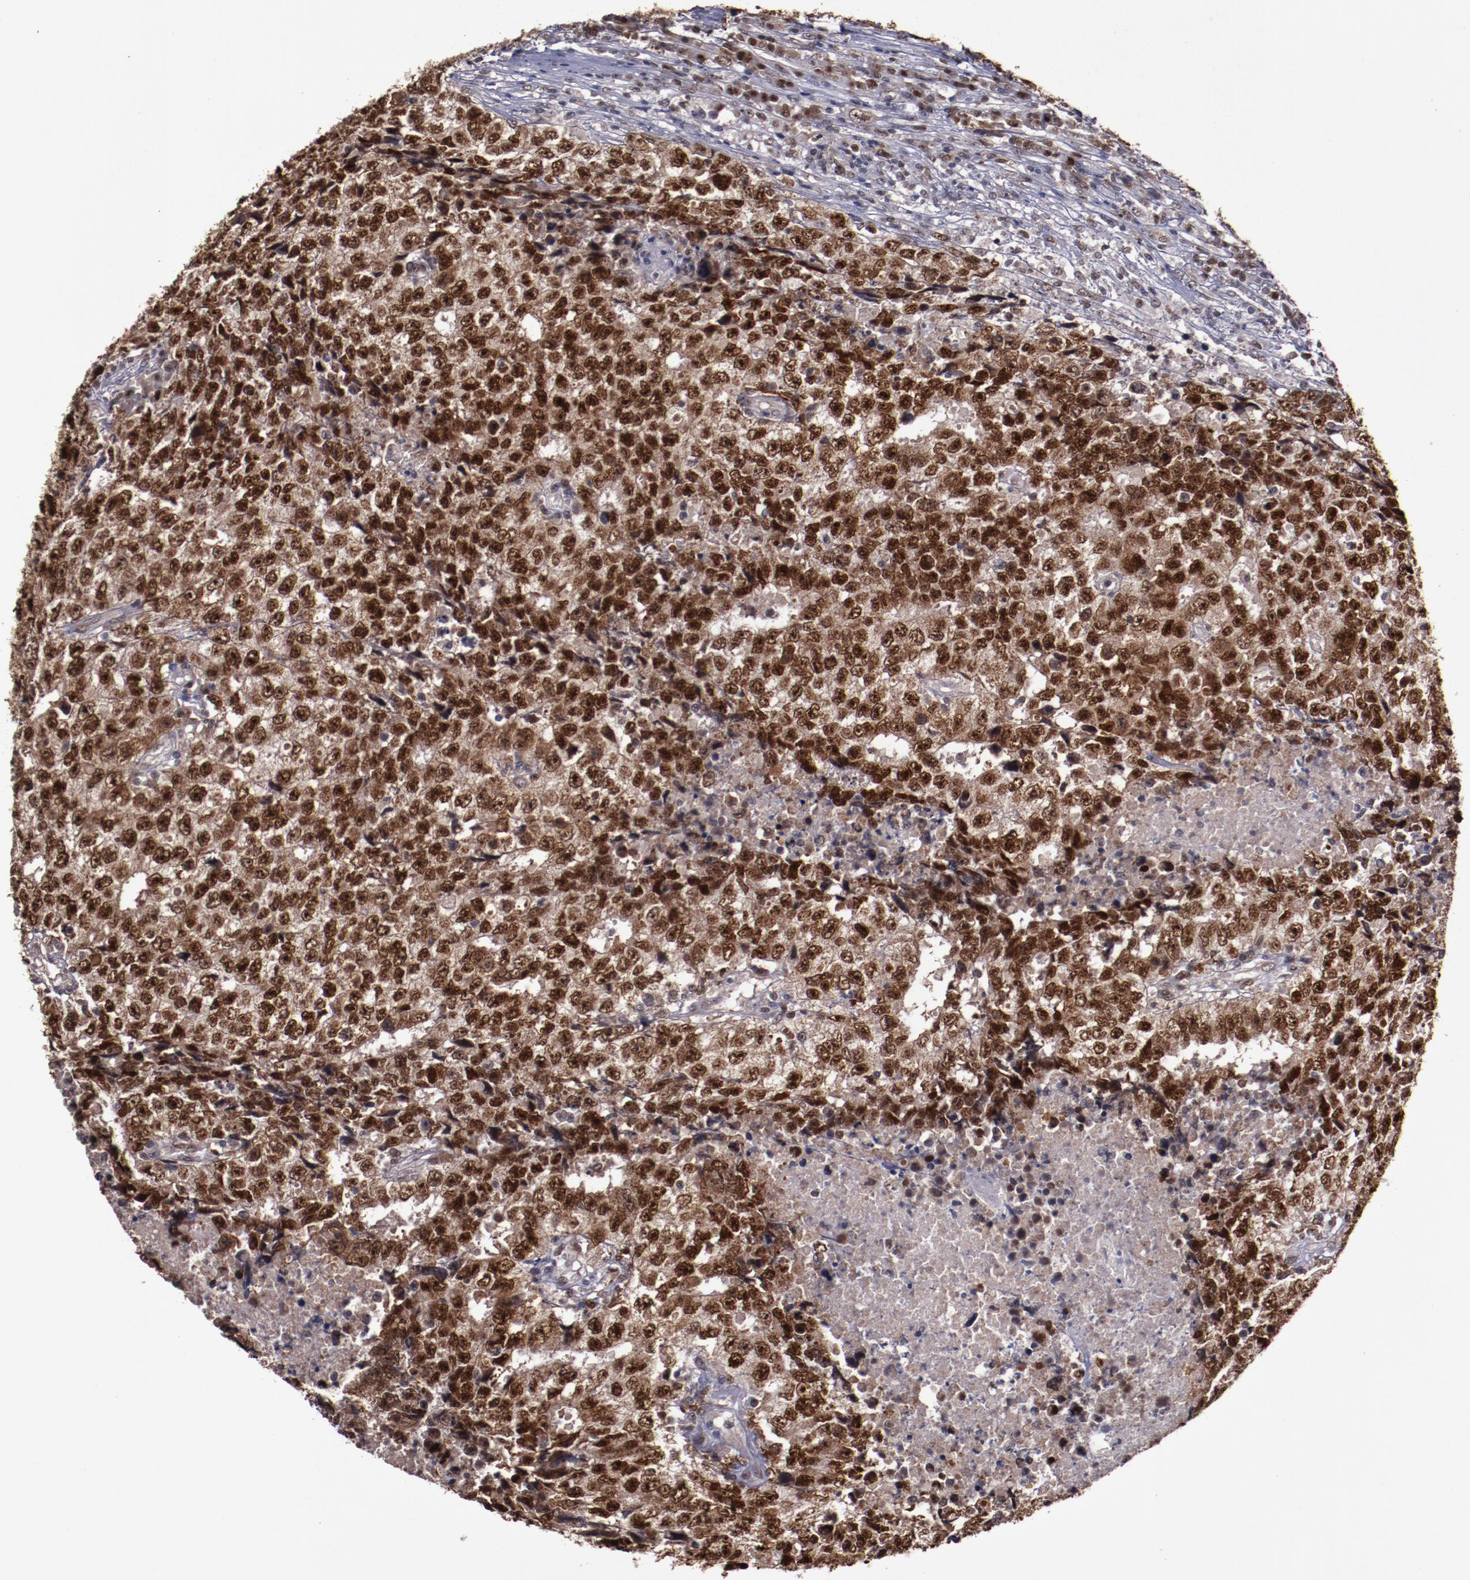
{"staining": {"intensity": "strong", "quantity": ">75%", "location": "cytoplasmic/membranous,nuclear"}, "tissue": "testis cancer", "cell_type": "Tumor cells", "image_type": "cancer", "snomed": [{"axis": "morphology", "description": "Necrosis, NOS"}, {"axis": "morphology", "description": "Carcinoma, Embryonal, NOS"}, {"axis": "topography", "description": "Testis"}], "caption": "Strong cytoplasmic/membranous and nuclear staining for a protein is seen in about >75% of tumor cells of testis cancer using immunohistochemistry (IHC).", "gene": "CHEK2", "patient": {"sex": "male", "age": 19}}